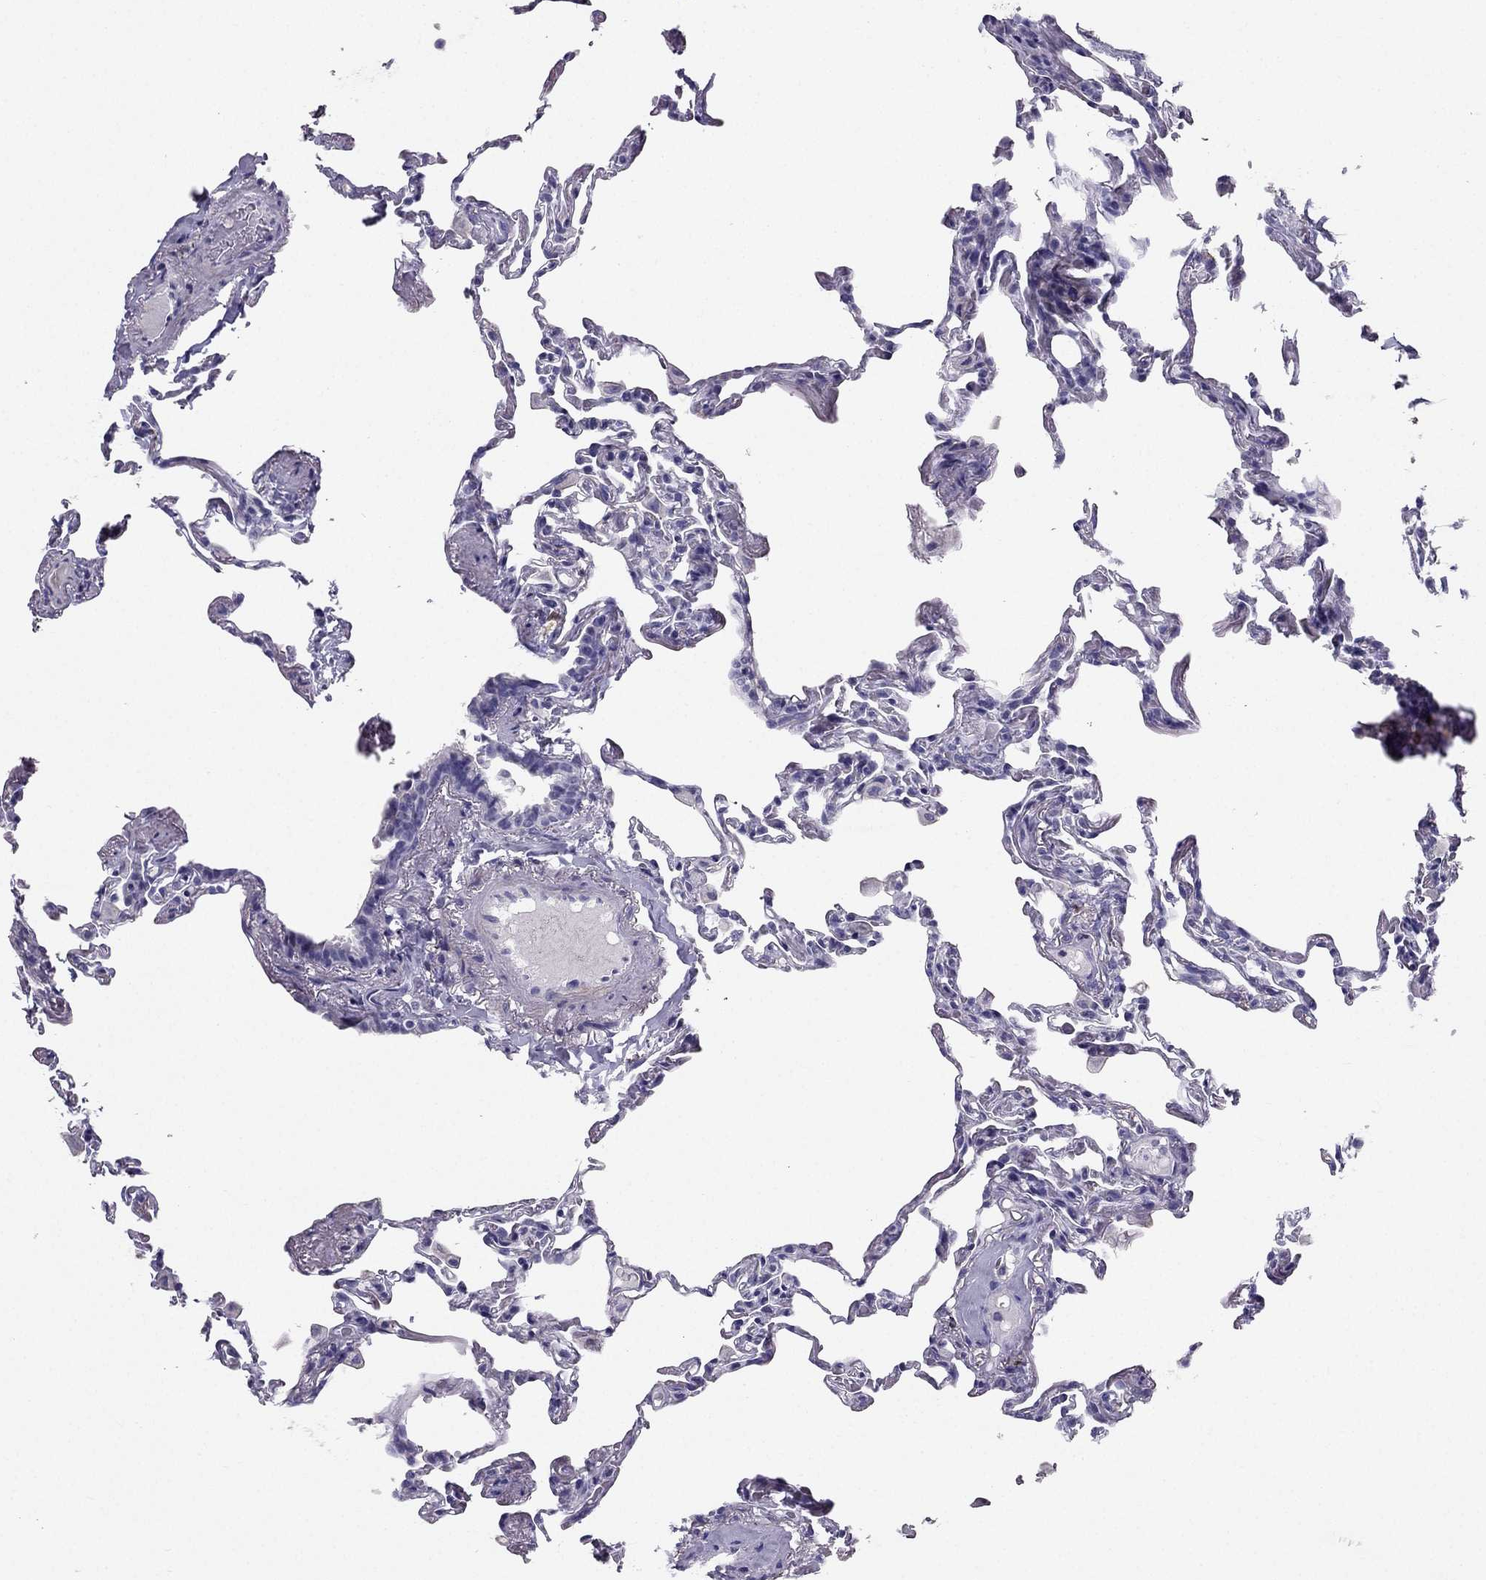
{"staining": {"intensity": "negative", "quantity": "none", "location": "none"}, "tissue": "lung", "cell_type": "Alveolar cells", "image_type": "normal", "snomed": [{"axis": "morphology", "description": "Normal tissue, NOS"}, {"axis": "topography", "description": "Lung"}], "caption": "This is an immunohistochemistry photomicrograph of benign lung. There is no positivity in alveolar cells.", "gene": "LMTK3", "patient": {"sex": "female", "age": 57}}